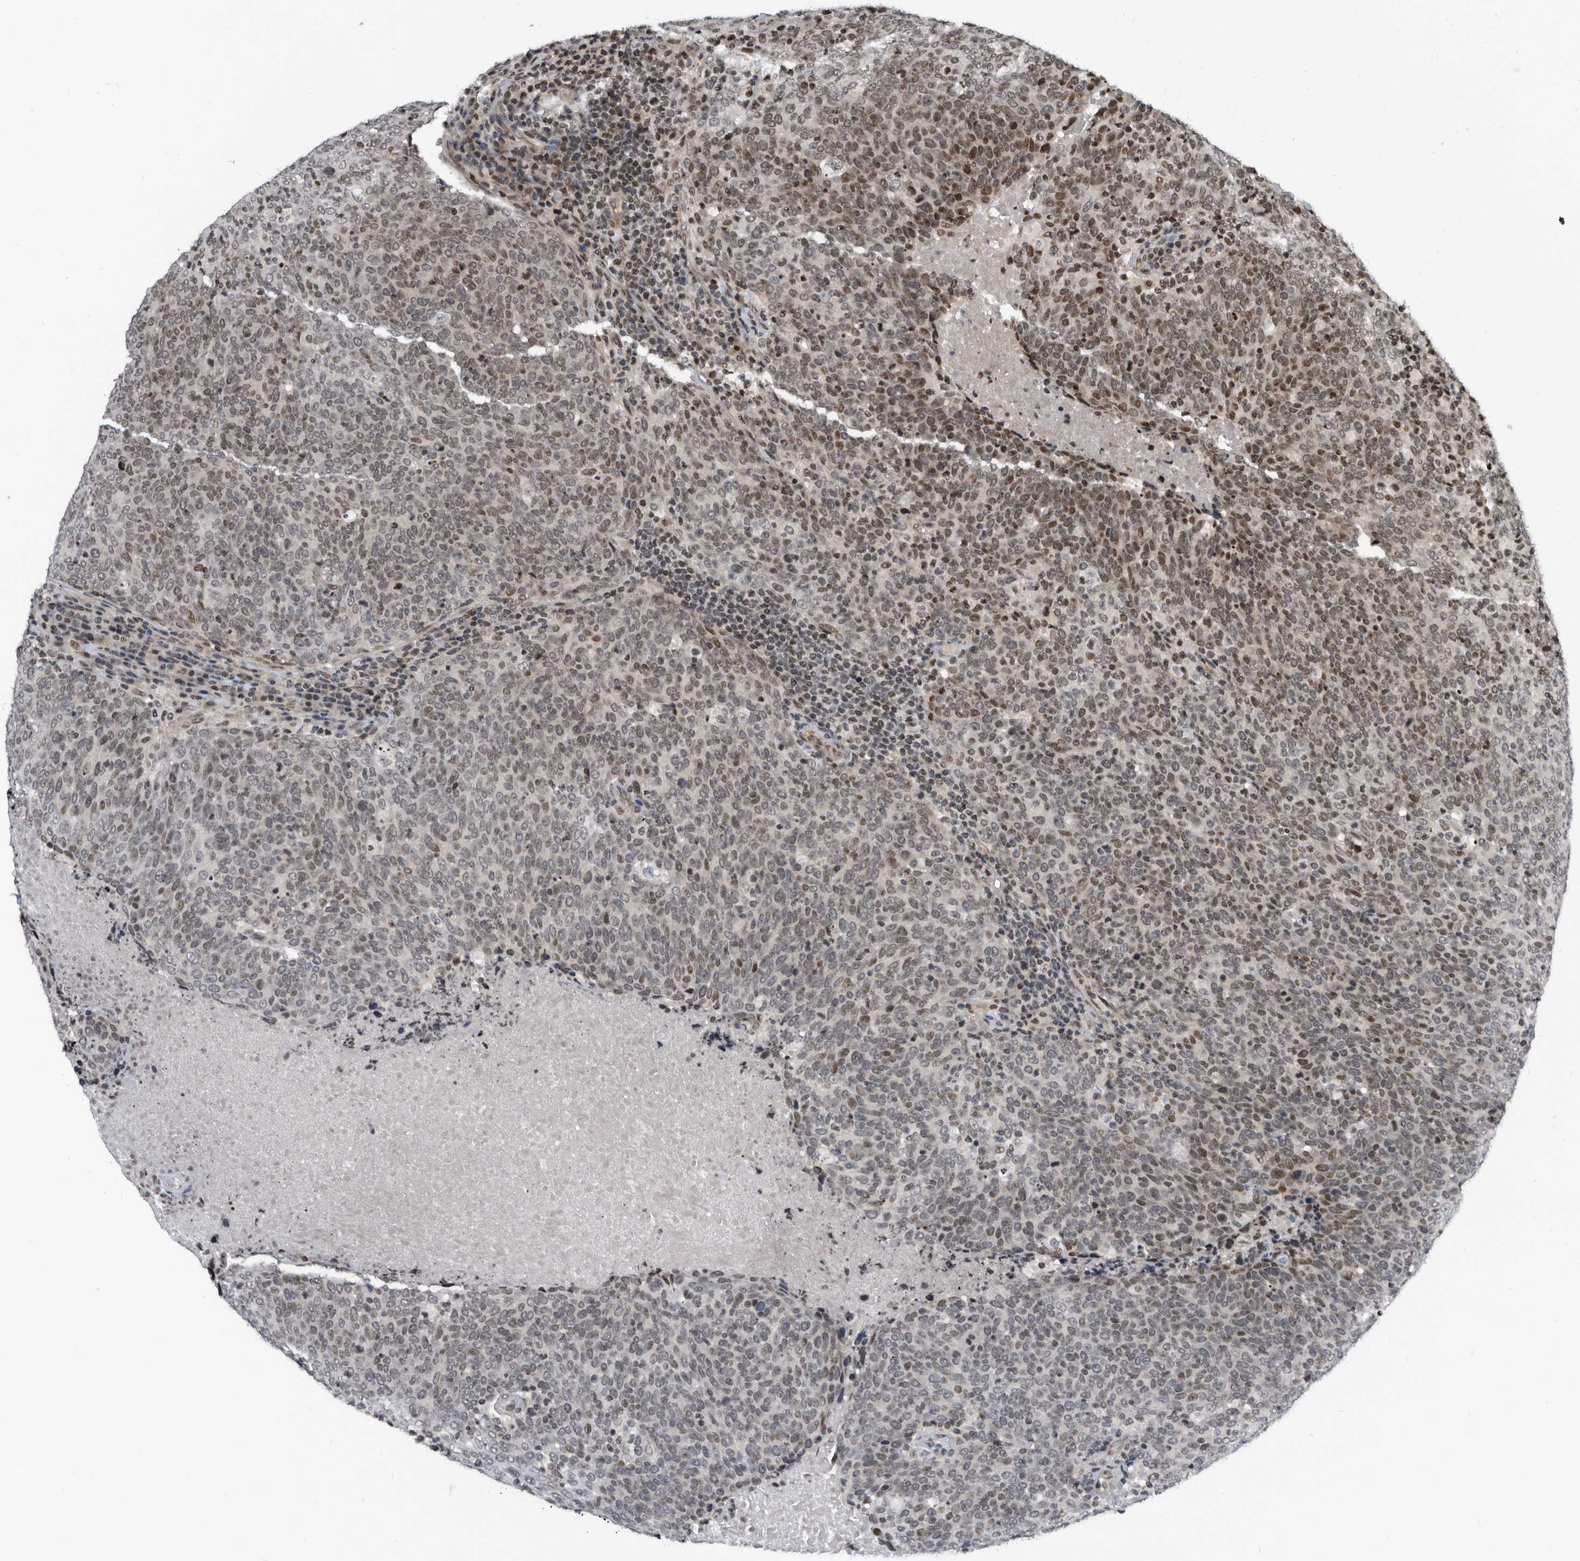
{"staining": {"intensity": "moderate", "quantity": "25%-75%", "location": "nuclear"}, "tissue": "head and neck cancer", "cell_type": "Tumor cells", "image_type": "cancer", "snomed": [{"axis": "morphology", "description": "Squamous cell carcinoma, NOS"}, {"axis": "morphology", "description": "Squamous cell carcinoma, metastatic, NOS"}, {"axis": "topography", "description": "Lymph node"}, {"axis": "topography", "description": "Head-Neck"}], "caption": "Immunohistochemical staining of head and neck cancer displays moderate nuclear protein positivity in about 25%-75% of tumor cells.", "gene": "SNRNP48", "patient": {"sex": "male", "age": 62}}